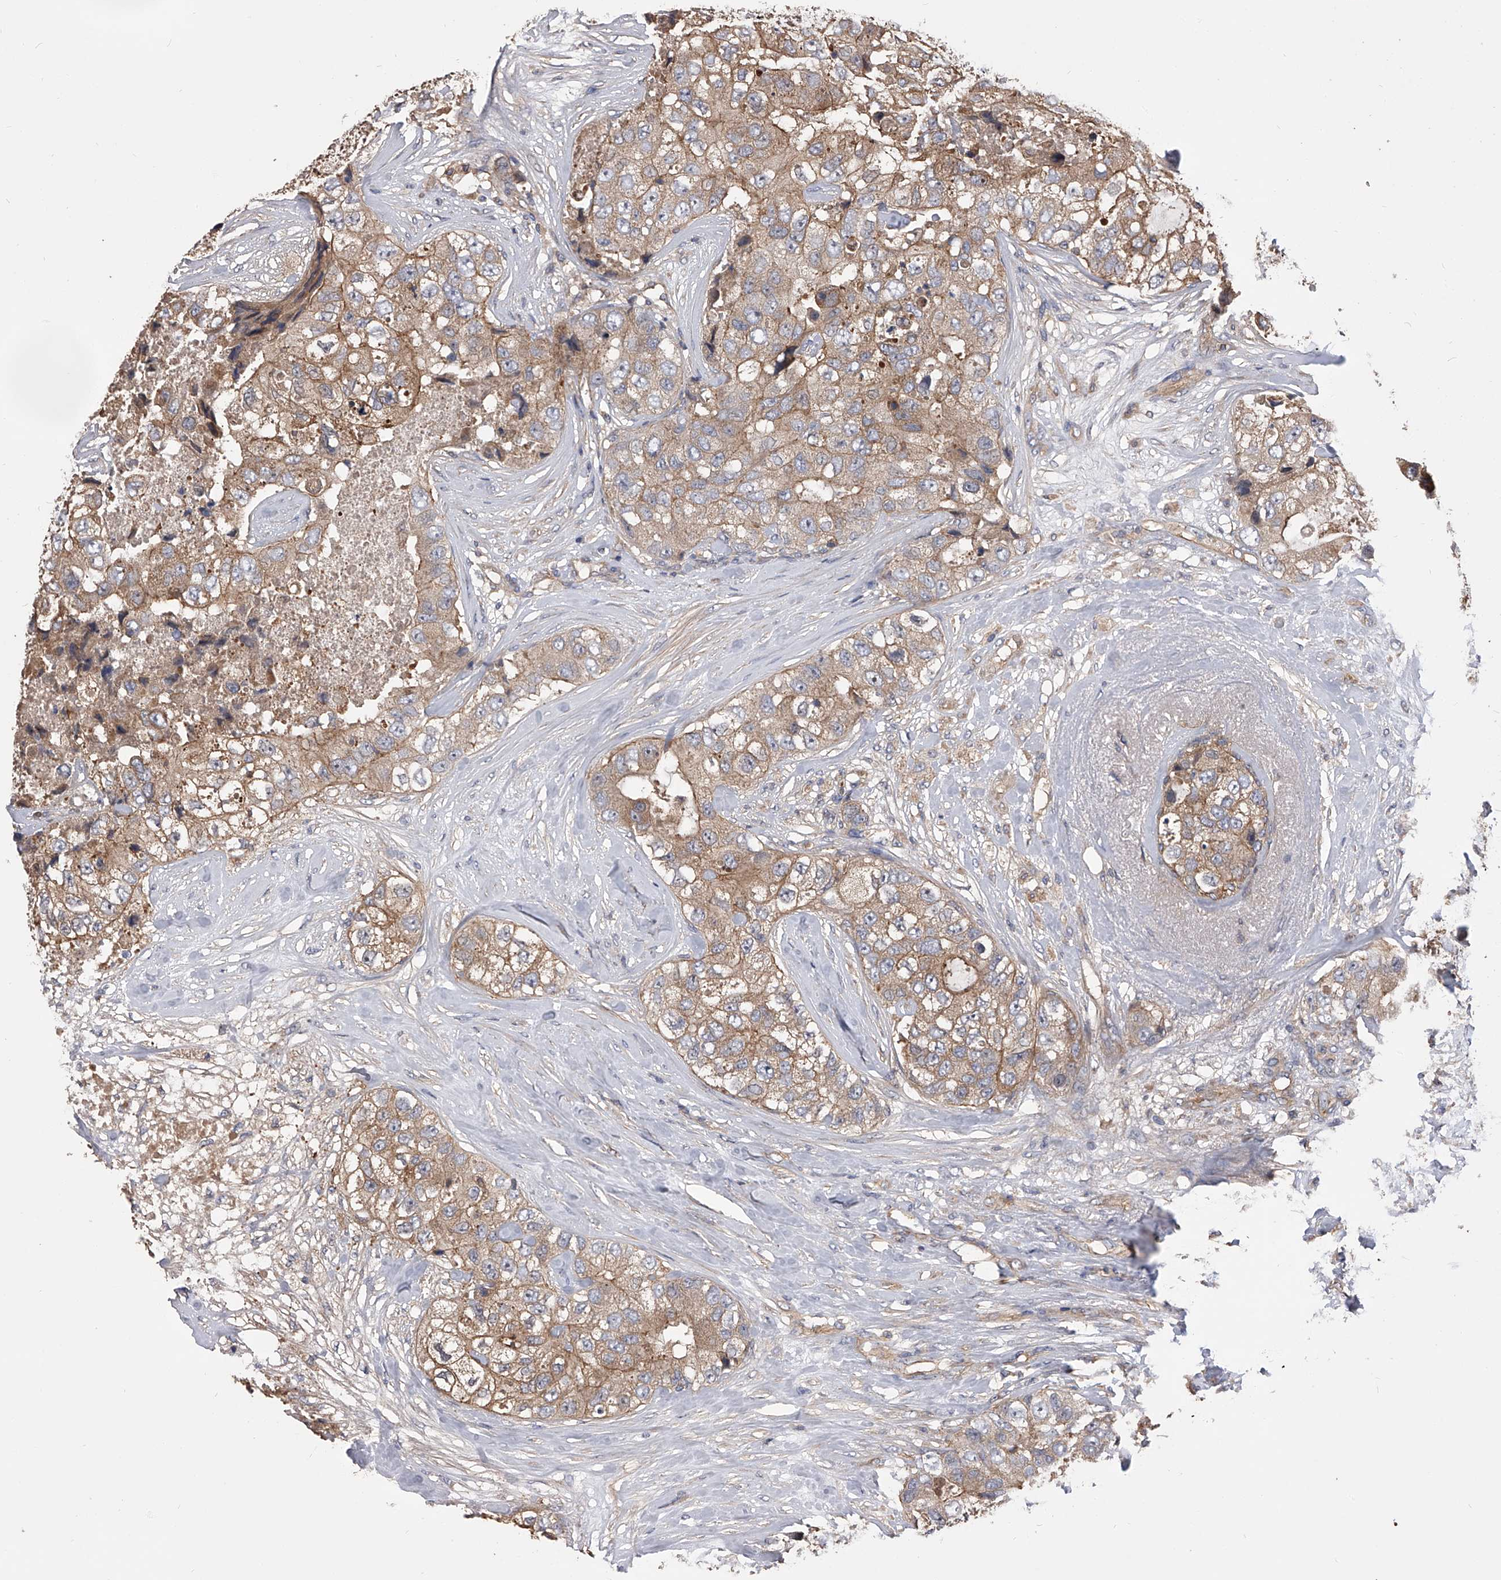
{"staining": {"intensity": "moderate", "quantity": ">75%", "location": "cytoplasmic/membranous"}, "tissue": "breast cancer", "cell_type": "Tumor cells", "image_type": "cancer", "snomed": [{"axis": "morphology", "description": "Duct carcinoma"}, {"axis": "topography", "description": "Breast"}], "caption": "Brown immunohistochemical staining in breast cancer demonstrates moderate cytoplasmic/membranous positivity in about >75% of tumor cells. (DAB = brown stain, brightfield microscopy at high magnification).", "gene": "CUL7", "patient": {"sex": "female", "age": 62}}